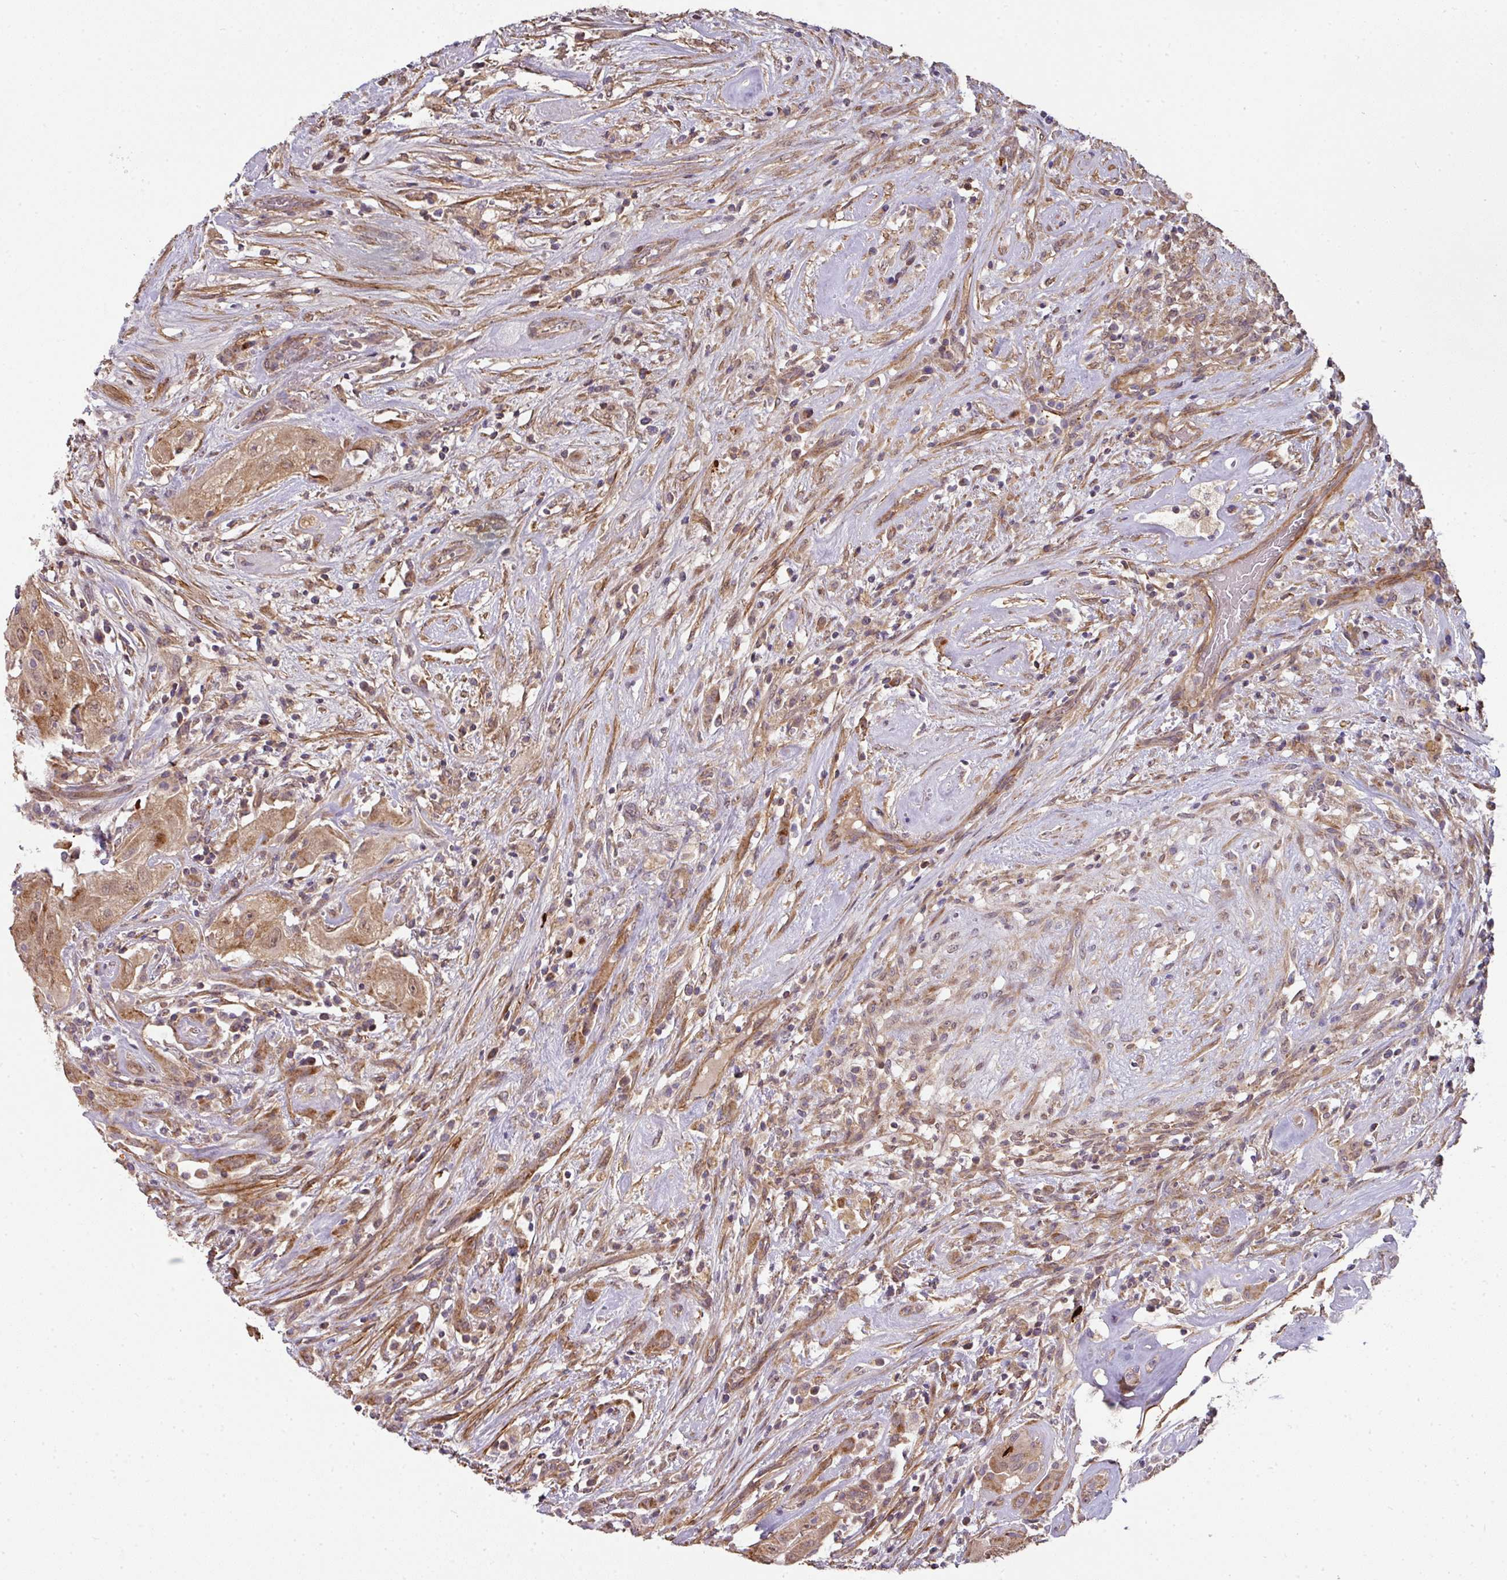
{"staining": {"intensity": "moderate", "quantity": ">75%", "location": "cytoplasmic/membranous"}, "tissue": "thyroid cancer", "cell_type": "Tumor cells", "image_type": "cancer", "snomed": [{"axis": "morphology", "description": "Papillary adenocarcinoma, NOS"}, {"axis": "topography", "description": "Thyroid gland"}], "caption": "Human thyroid papillary adenocarcinoma stained for a protein (brown) demonstrates moderate cytoplasmic/membranous positive staining in approximately >75% of tumor cells.", "gene": "STK35", "patient": {"sex": "female", "age": 59}}